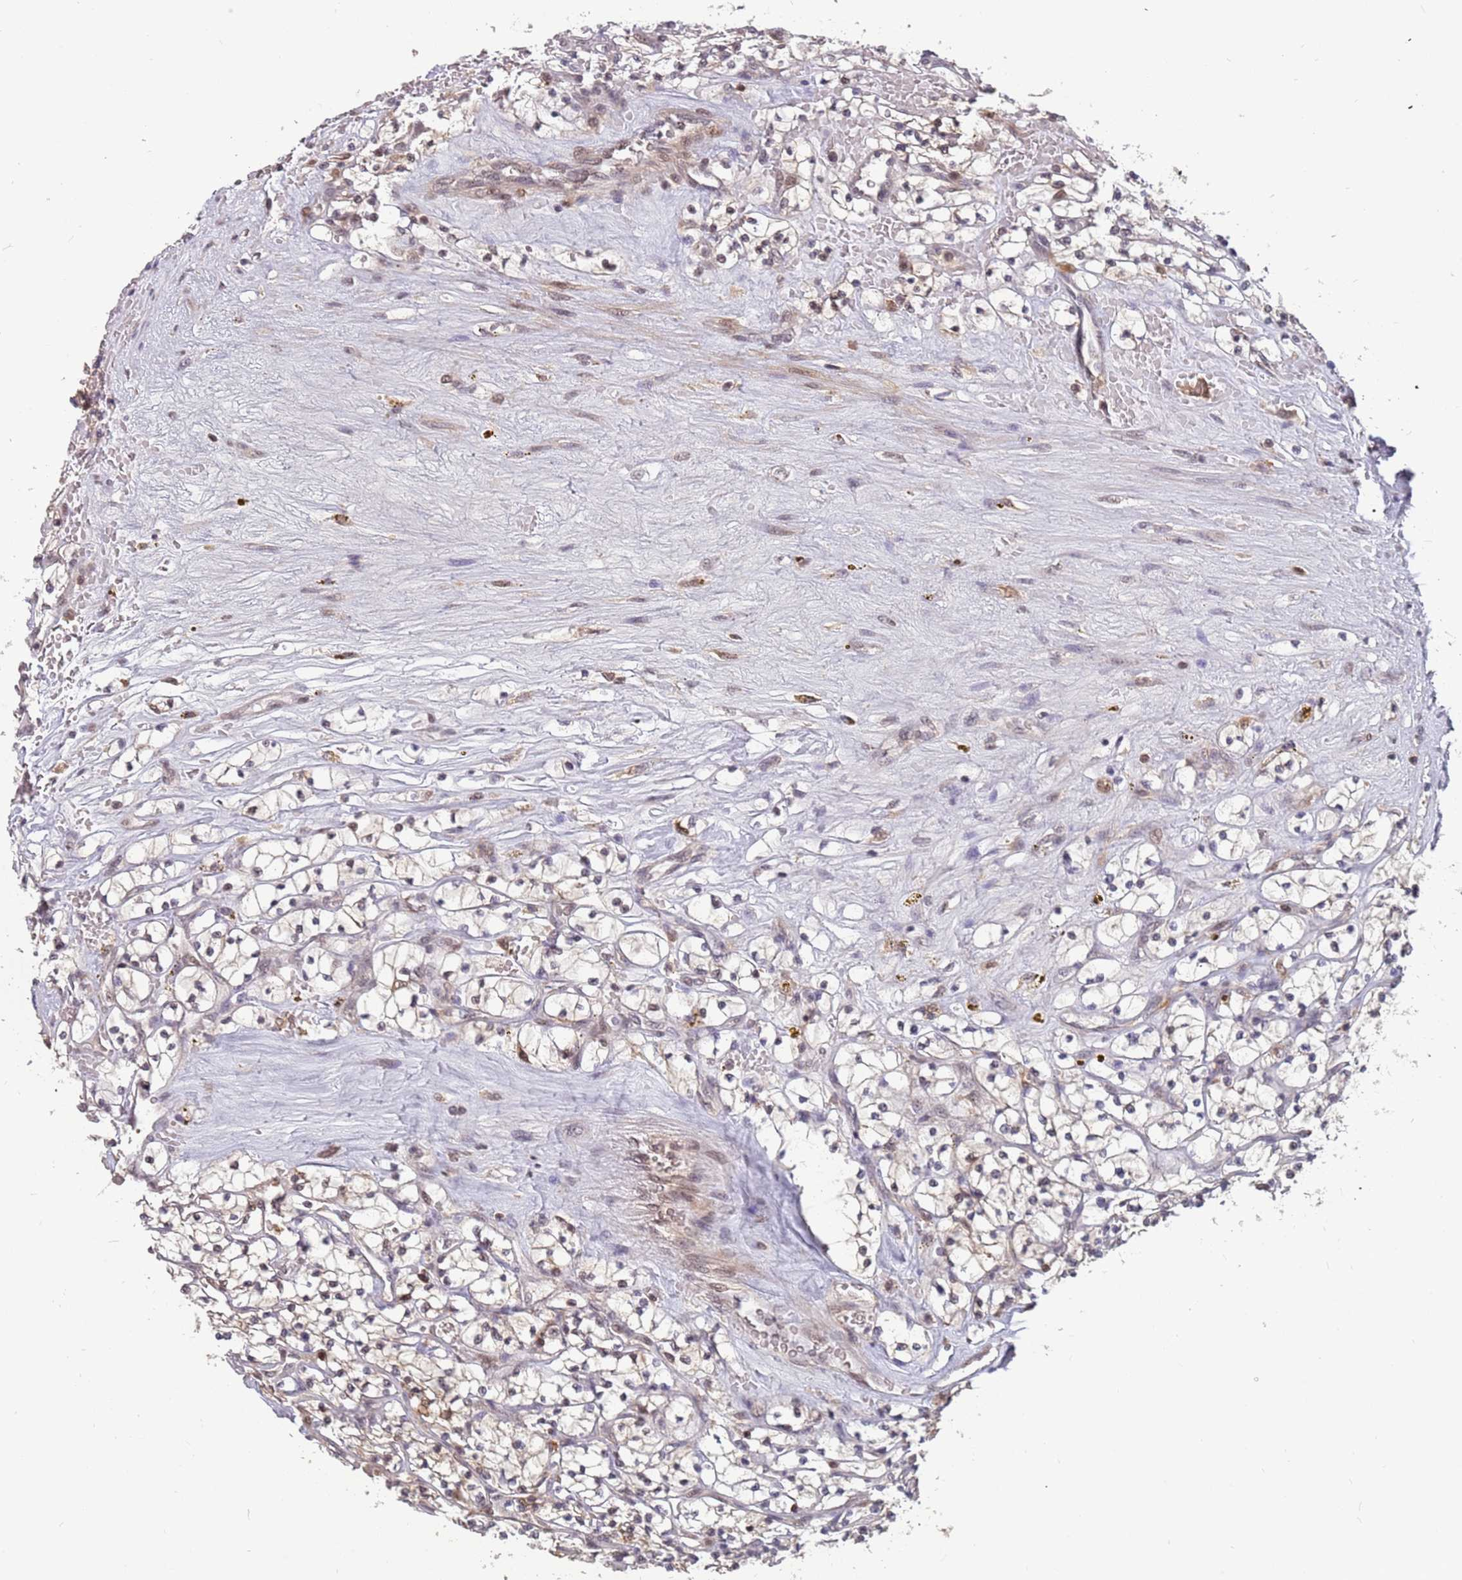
{"staining": {"intensity": "moderate", "quantity": "<25%", "location": "cytoplasmic/membranous,nuclear"}, "tissue": "renal cancer", "cell_type": "Tumor cells", "image_type": "cancer", "snomed": [{"axis": "morphology", "description": "Adenocarcinoma, NOS"}, {"axis": "topography", "description": "Kidney"}], "caption": "DAB immunohistochemical staining of adenocarcinoma (renal) reveals moderate cytoplasmic/membranous and nuclear protein staining in about <25% of tumor cells. (IHC, brightfield microscopy, high magnification).", "gene": "GBP2", "patient": {"sex": "female", "age": 64}}